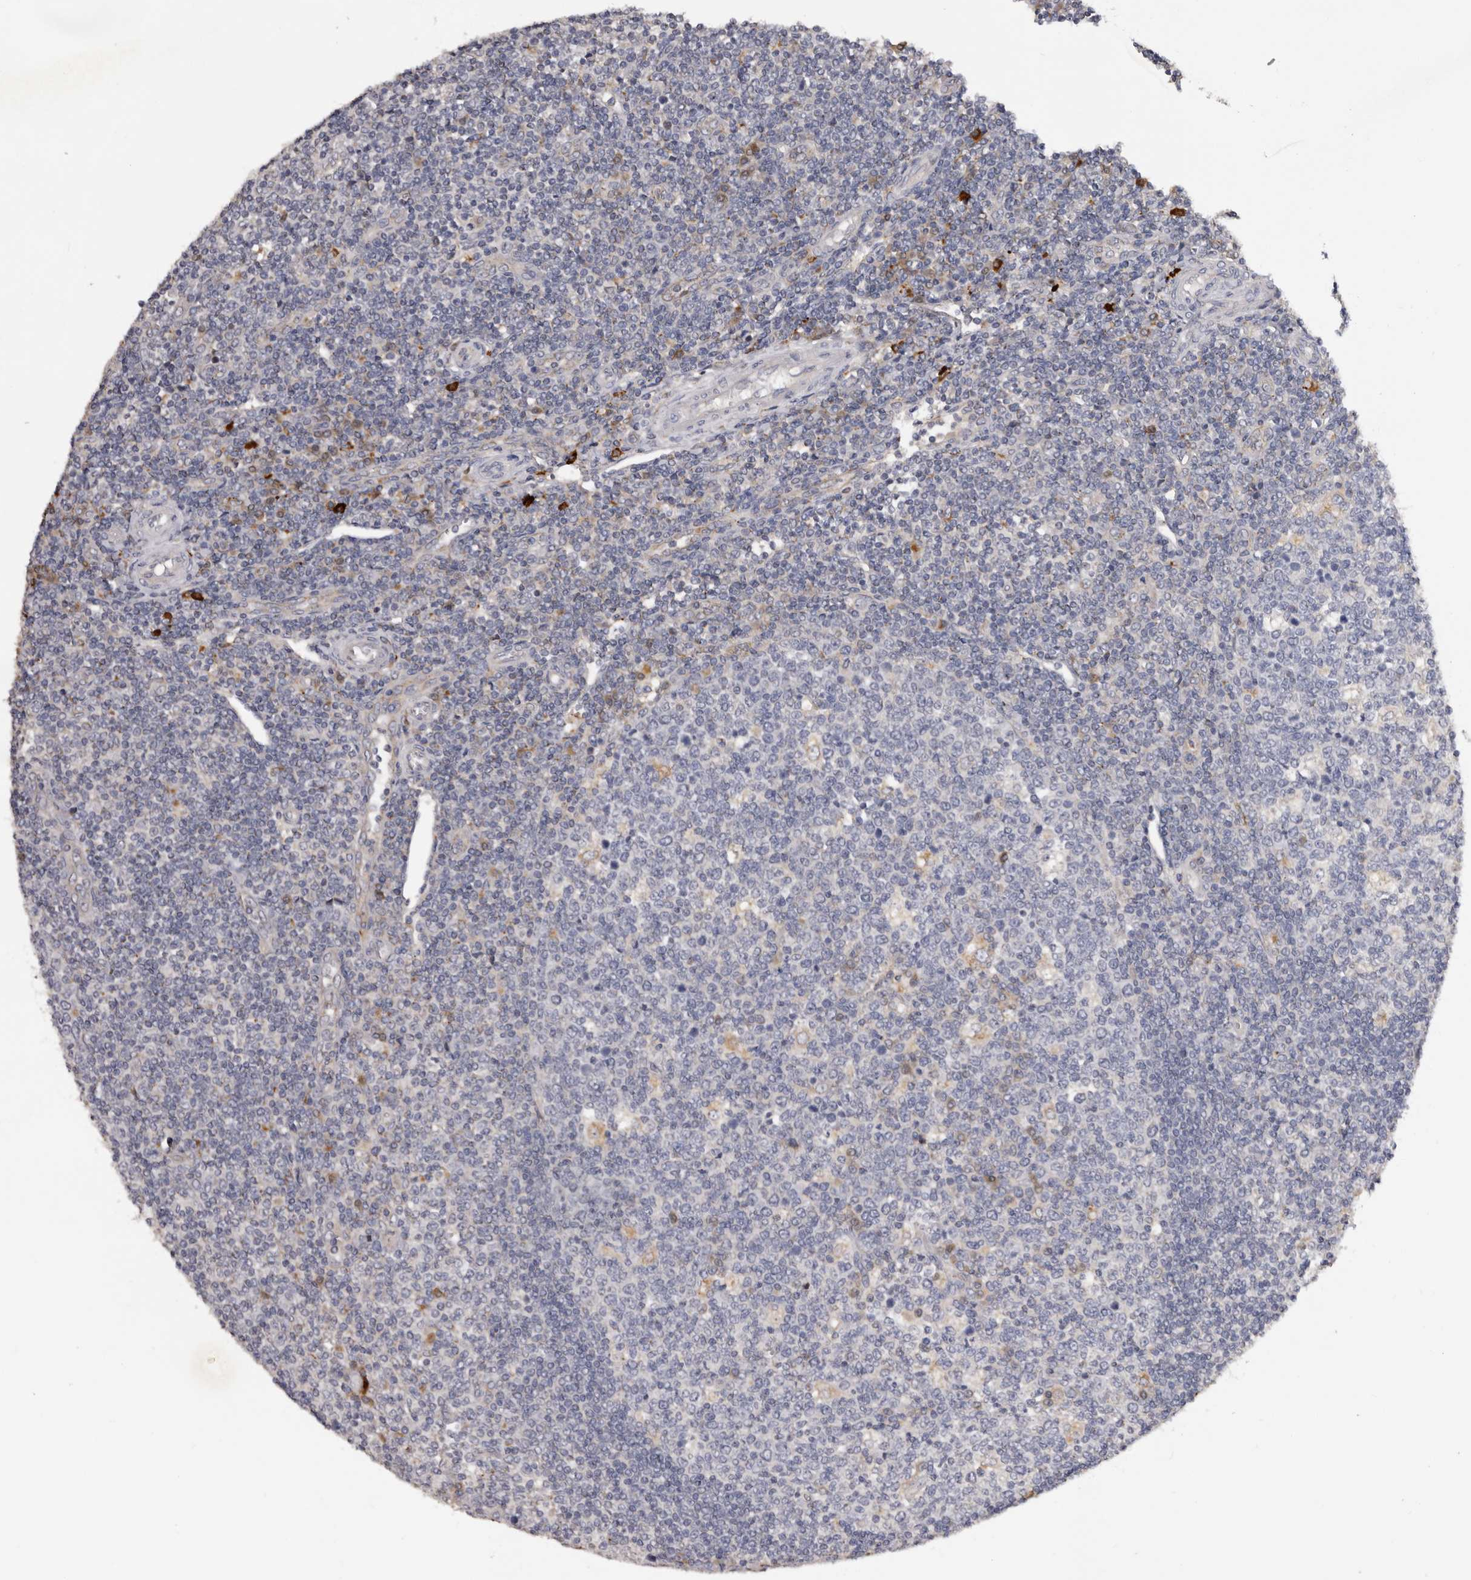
{"staining": {"intensity": "negative", "quantity": "none", "location": "none"}, "tissue": "tonsil", "cell_type": "Germinal center cells", "image_type": "normal", "snomed": [{"axis": "morphology", "description": "Normal tissue, NOS"}, {"axis": "topography", "description": "Tonsil"}], "caption": "The histopathology image exhibits no significant positivity in germinal center cells of tonsil. (IHC, brightfield microscopy, high magnification).", "gene": "DAP", "patient": {"sex": "female", "age": 19}}